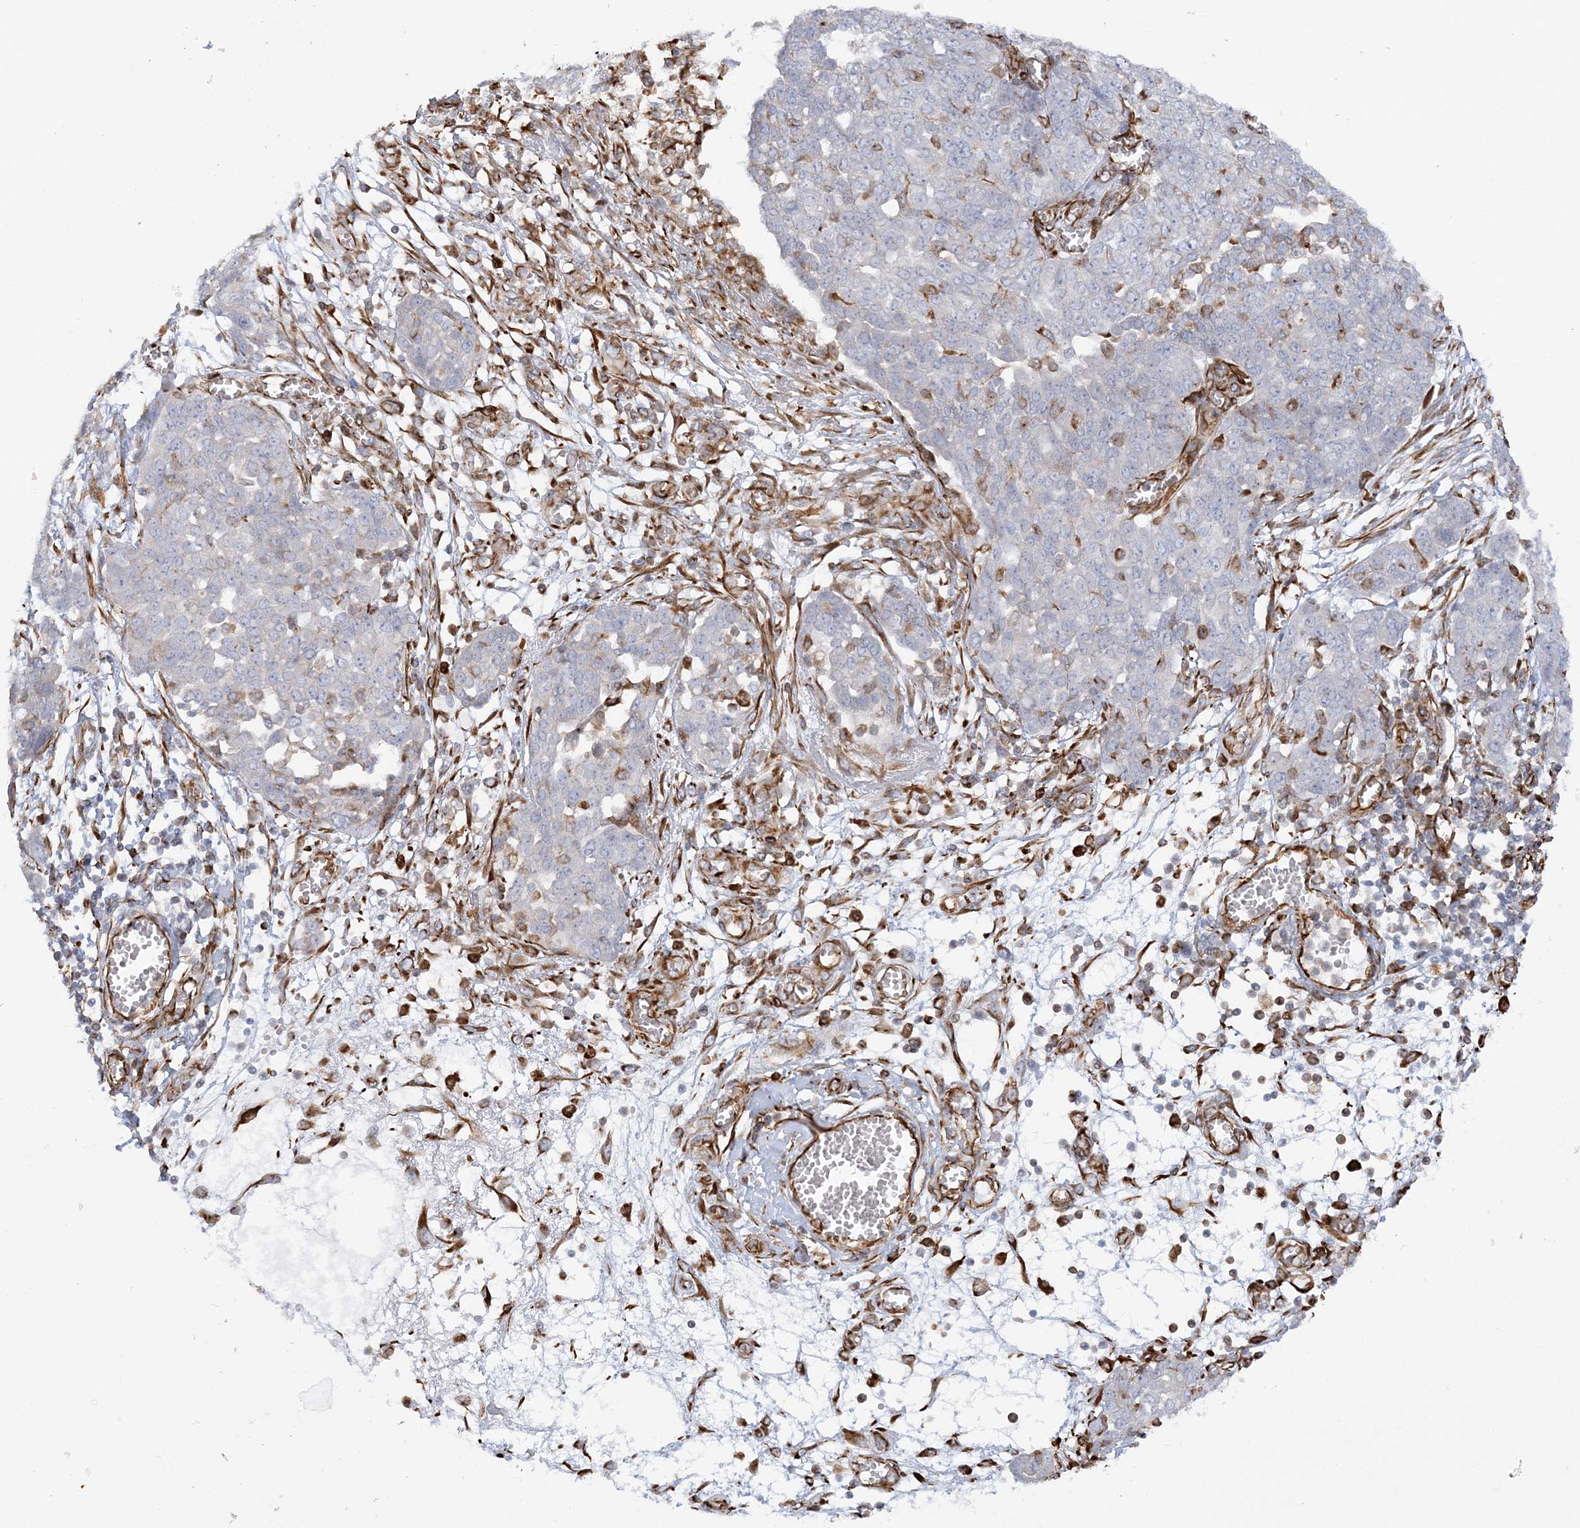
{"staining": {"intensity": "negative", "quantity": "none", "location": "none"}, "tissue": "ovarian cancer", "cell_type": "Tumor cells", "image_type": "cancer", "snomed": [{"axis": "morphology", "description": "Cystadenocarcinoma, serous, NOS"}, {"axis": "topography", "description": "Soft tissue"}, {"axis": "topography", "description": "Ovary"}], "caption": "High power microscopy photomicrograph of an immunohistochemistry (IHC) image of serous cystadenocarcinoma (ovarian), revealing no significant staining in tumor cells.", "gene": "SCLT1", "patient": {"sex": "female", "age": 57}}